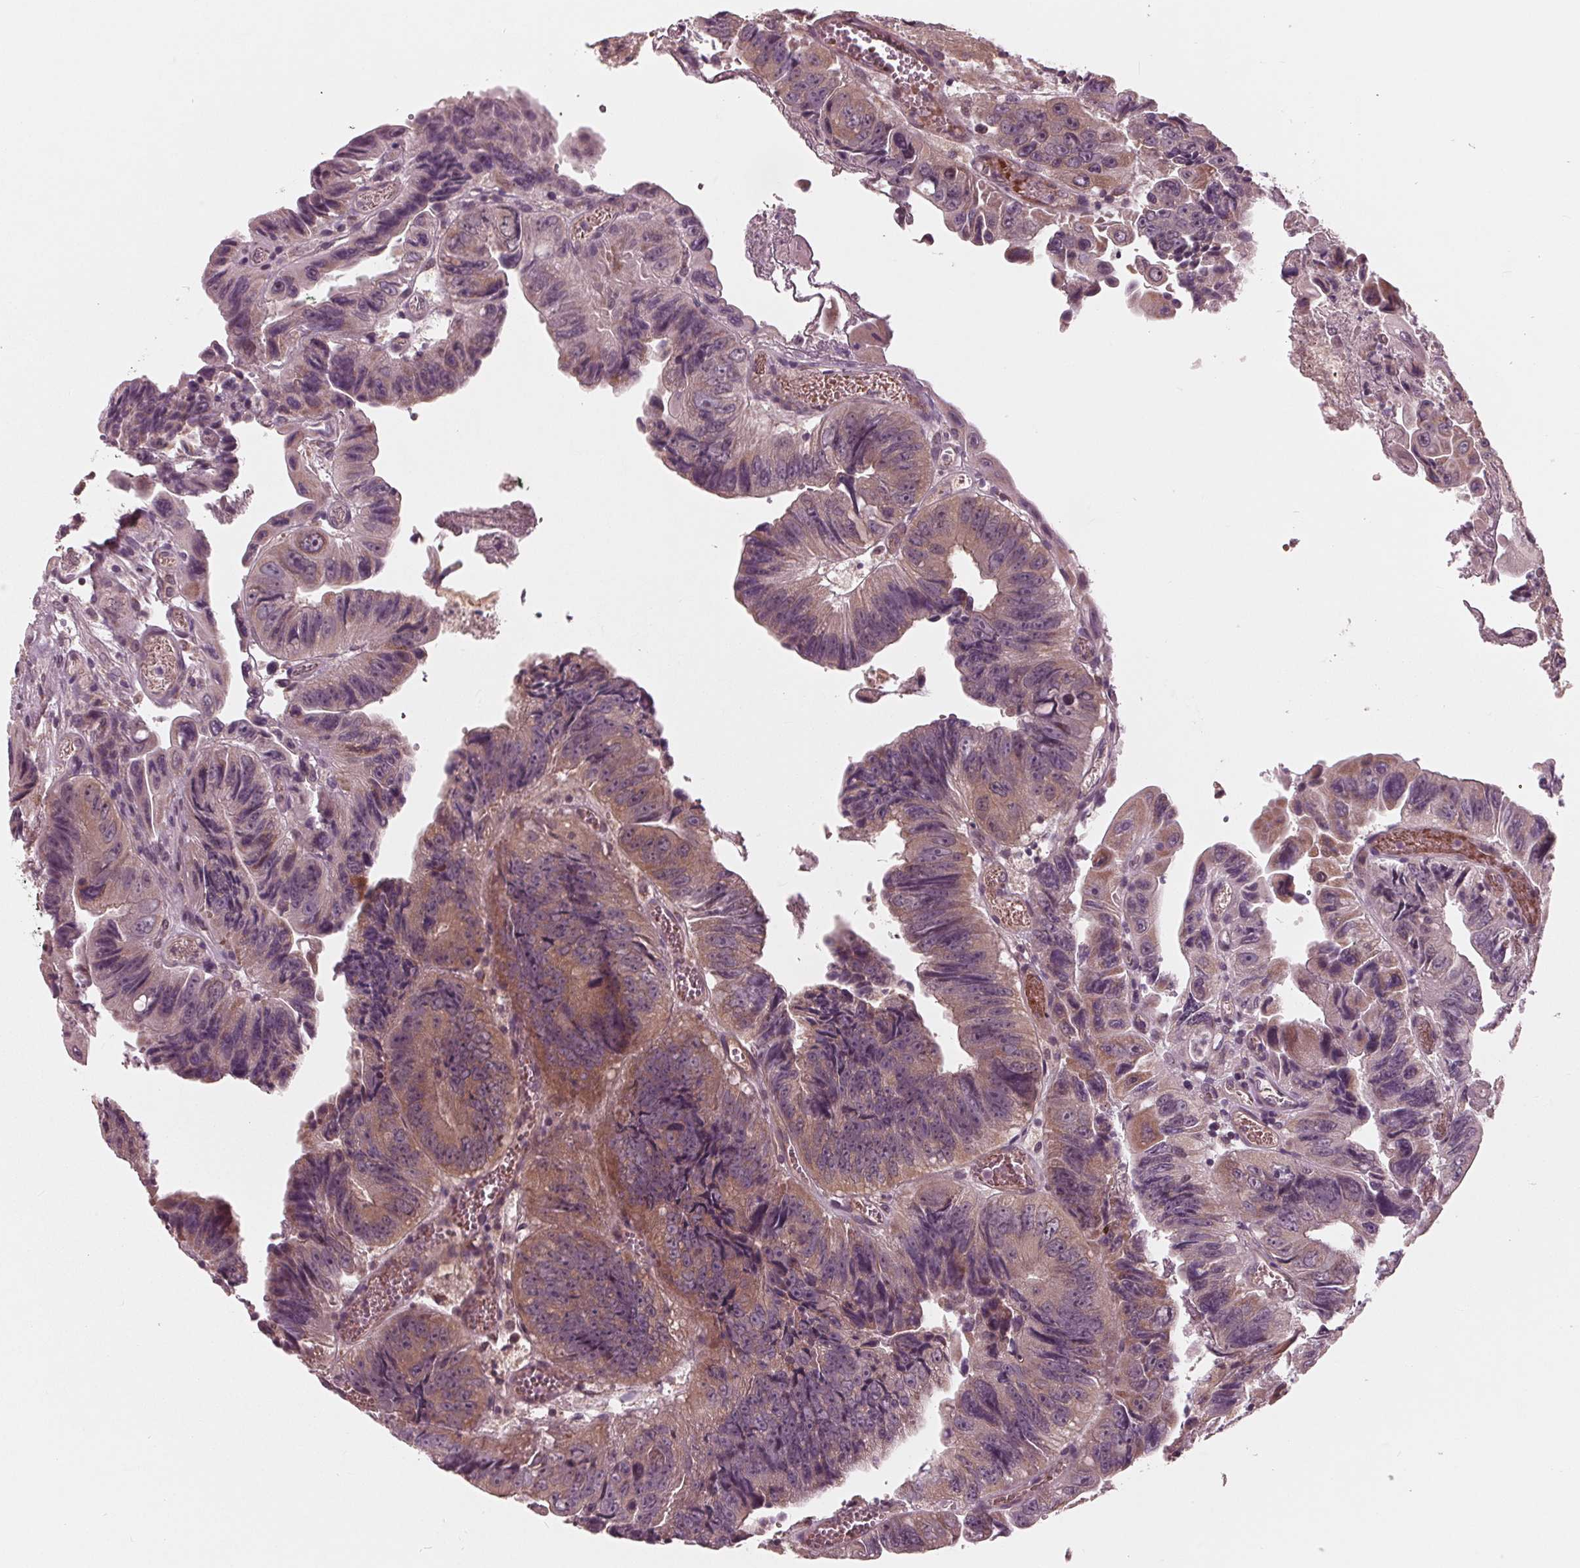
{"staining": {"intensity": "weak", "quantity": "25%-75%", "location": "cytoplasmic/membranous"}, "tissue": "colorectal cancer", "cell_type": "Tumor cells", "image_type": "cancer", "snomed": [{"axis": "morphology", "description": "Adenocarcinoma, NOS"}, {"axis": "topography", "description": "Colon"}], "caption": "A photomicrograph of human colorectal cancer stained for a protein demonstrates weak cytoplasmic/membranous brown staining in tumor cells.", "gene": "UBALD1", "patient": {"sex": "female", "age": 84}}